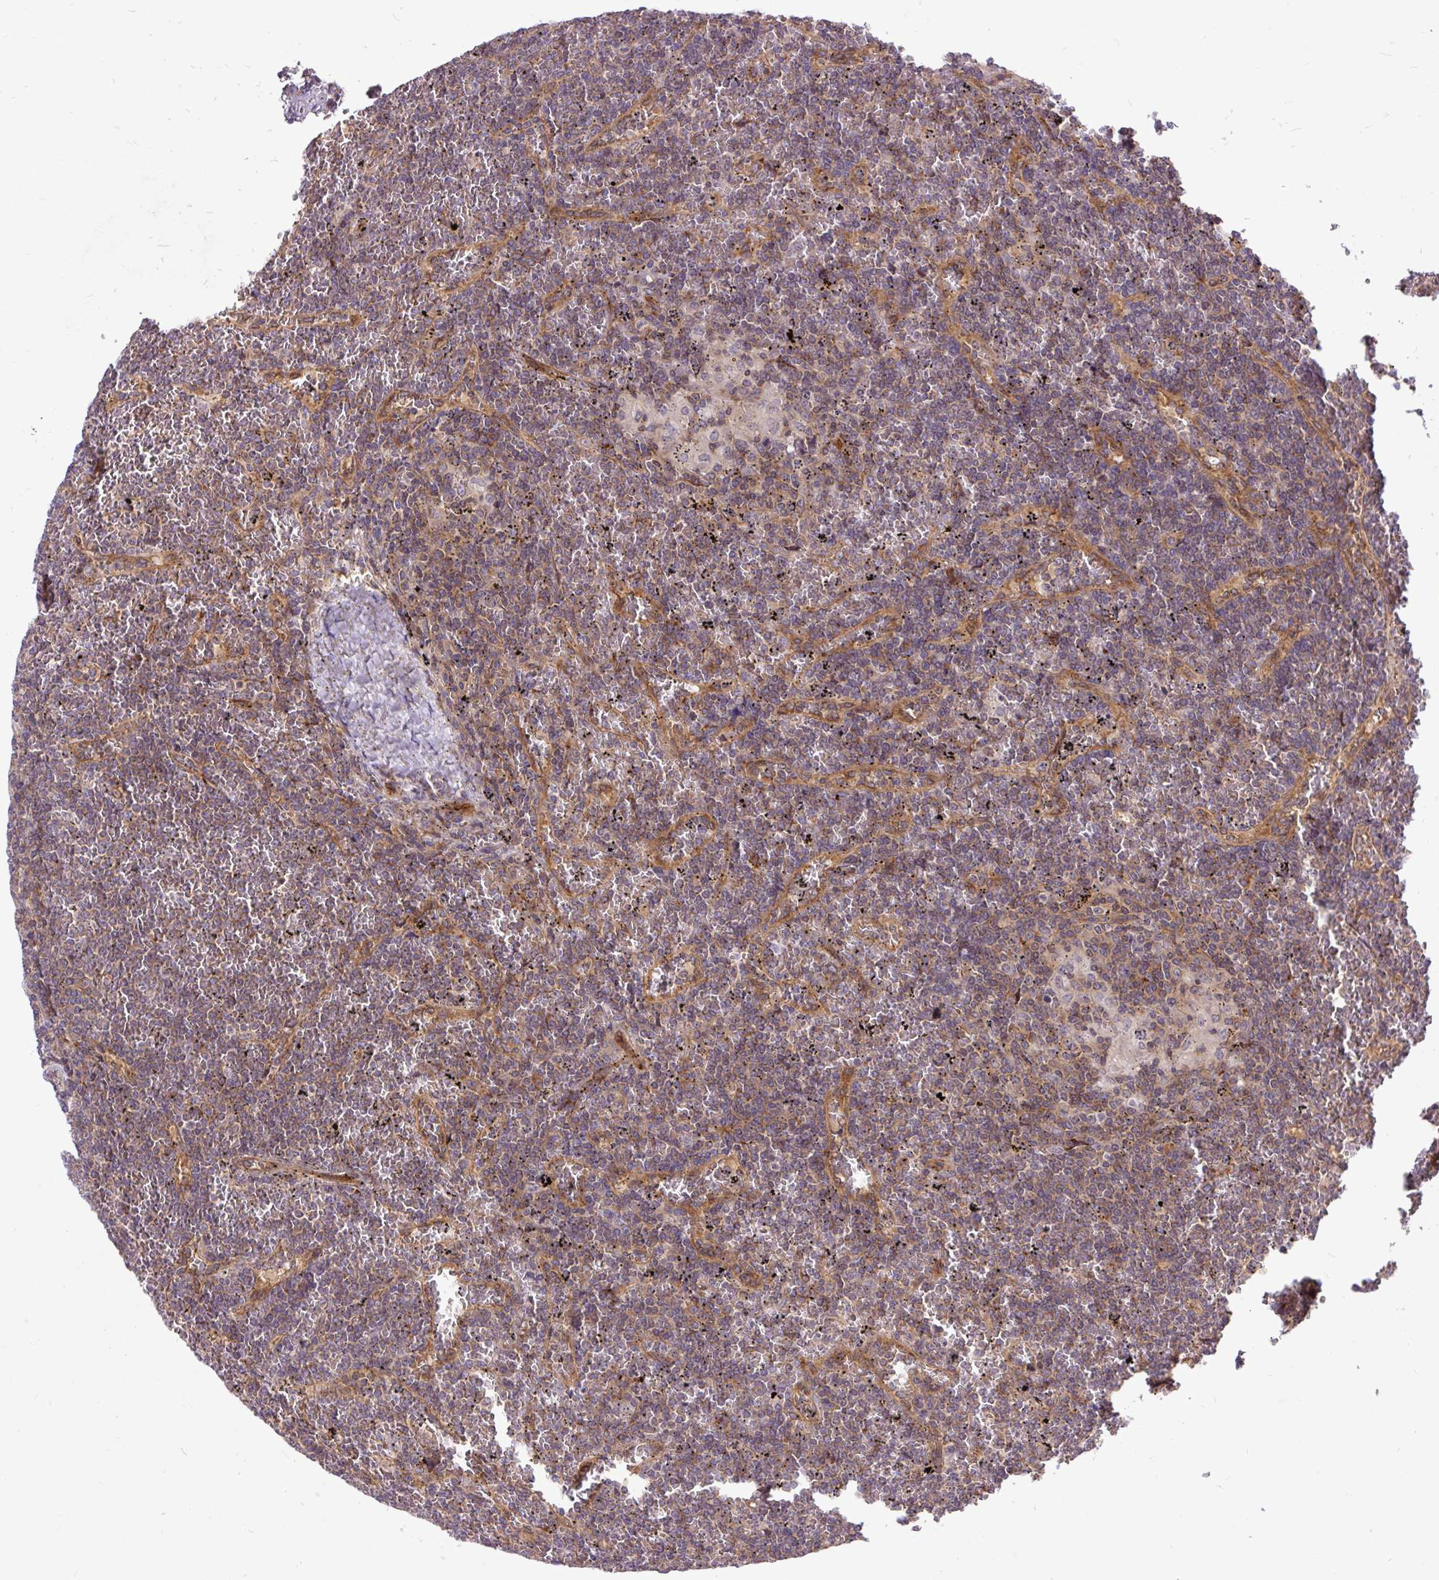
{"staining": {"intensity": "weak", "quantity": "<25%", "location": "cytoplasmic/membranous"}, "tissue": "lymphoma", "cell_type": "Tumor cells", "image_type": "cancer", "snomed": [{"axis": "morphology", "description": "Malignant lymphoma, non-Hodgkin's type, Low grade"}, {"axis": "topography", "description": "Spleen"}], "caption": "Immunohistochemical staining of human low-grade malignant lymphoma, non-Hodgkin's type demonstrates no significant staining in tumor cells.", "gene": "TRIM17", "patient": {"sex": "female", "age": 19}}